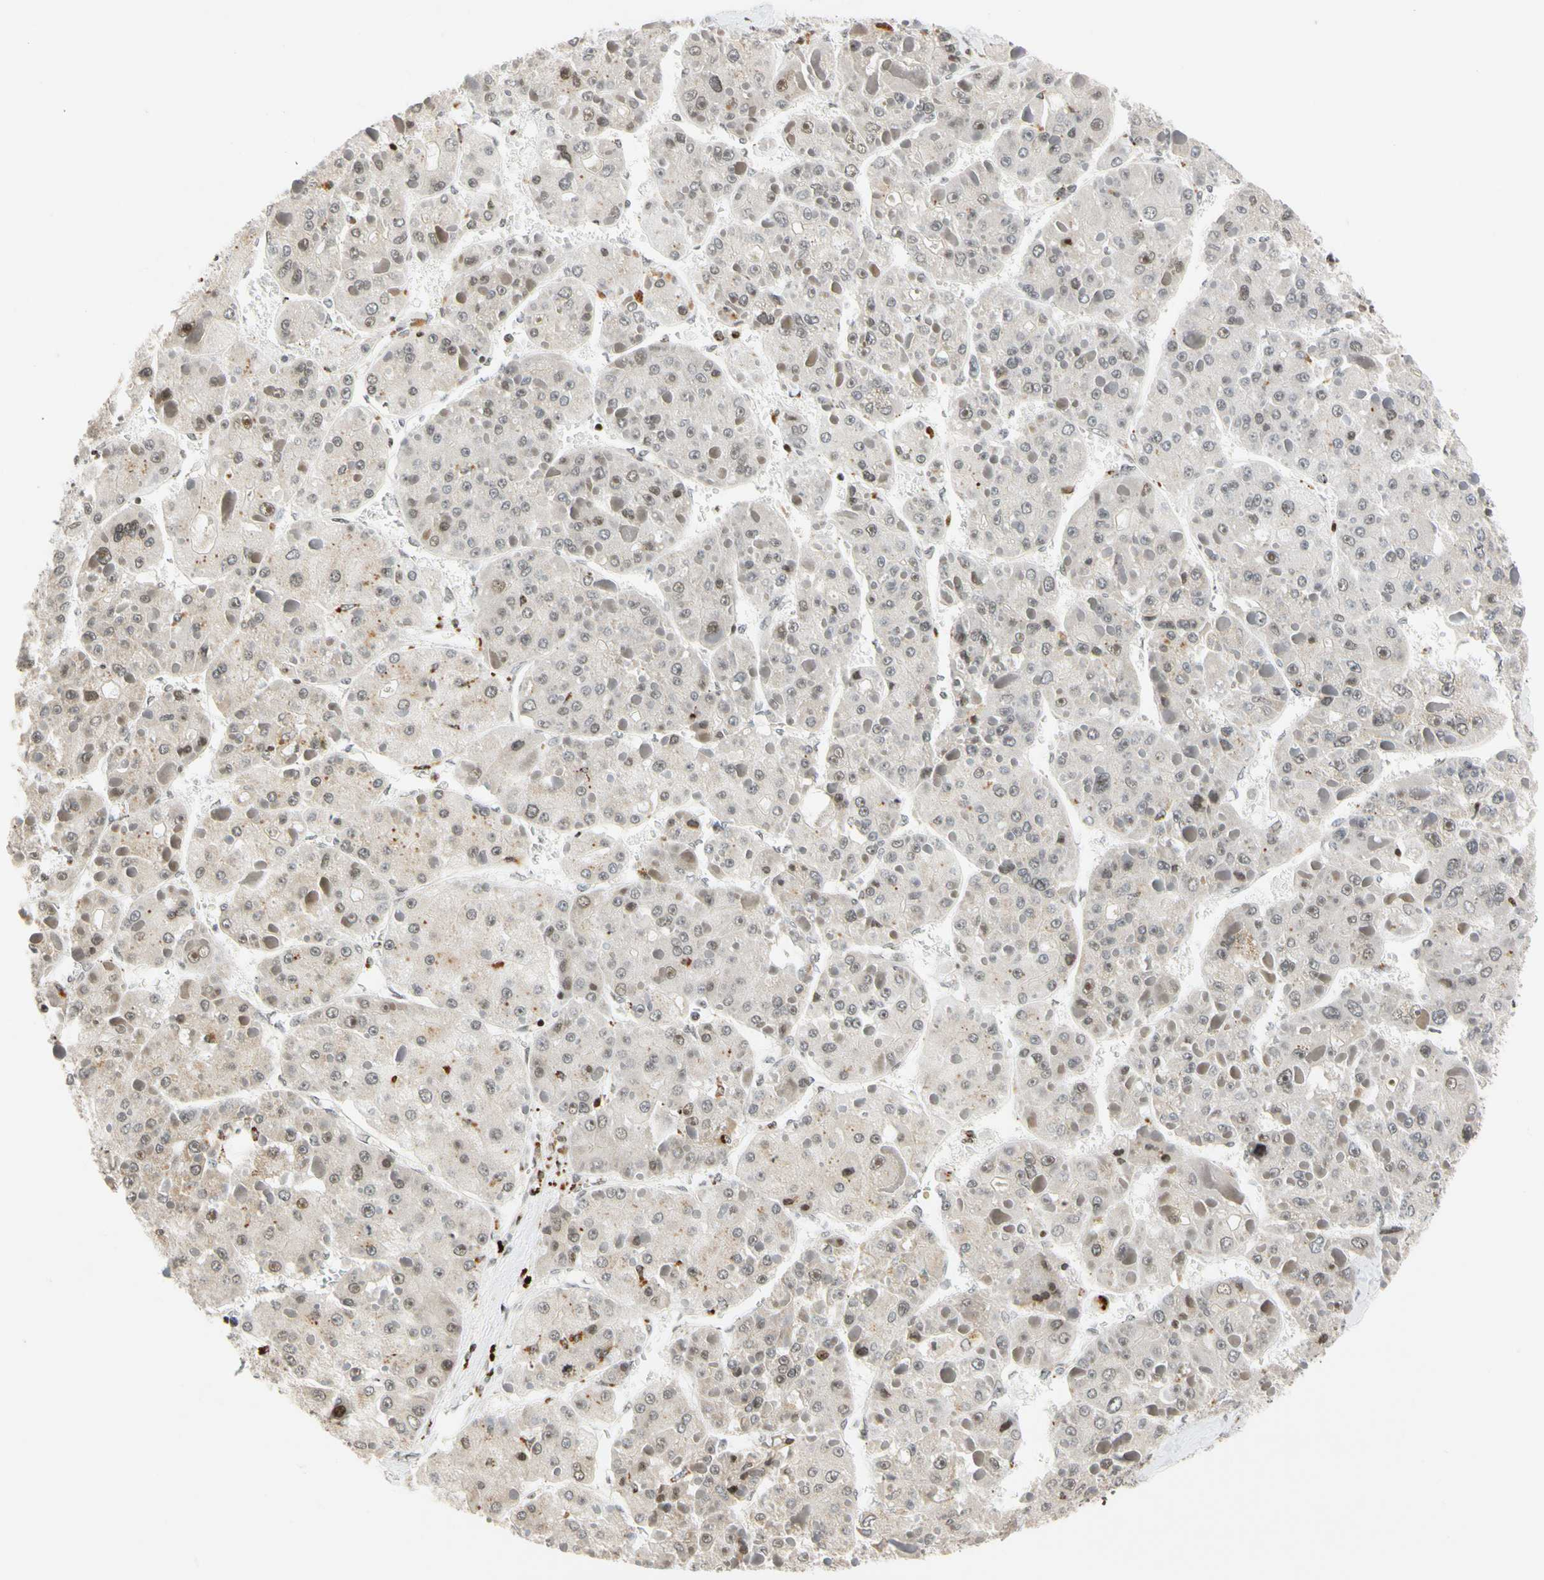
{"staining": {"intensity": "negative", "quantity": "none", "location": "none"}, "tissue": "liver cancer", "cell_type": "Tumor cells", "image_type": "cancer", "snomed": [{"axis": "morphology", "description": "Carcinoma, Hepatocellular, NOS"}, {"axis": "topography", "description": "Liver"}], "caption": "The photomicrograph exhibits no significant expression in tumor cells of liver hepatocellular carcinoma.", "gene": "CDK7", "patient": {"sex": "female", "age": 73}}